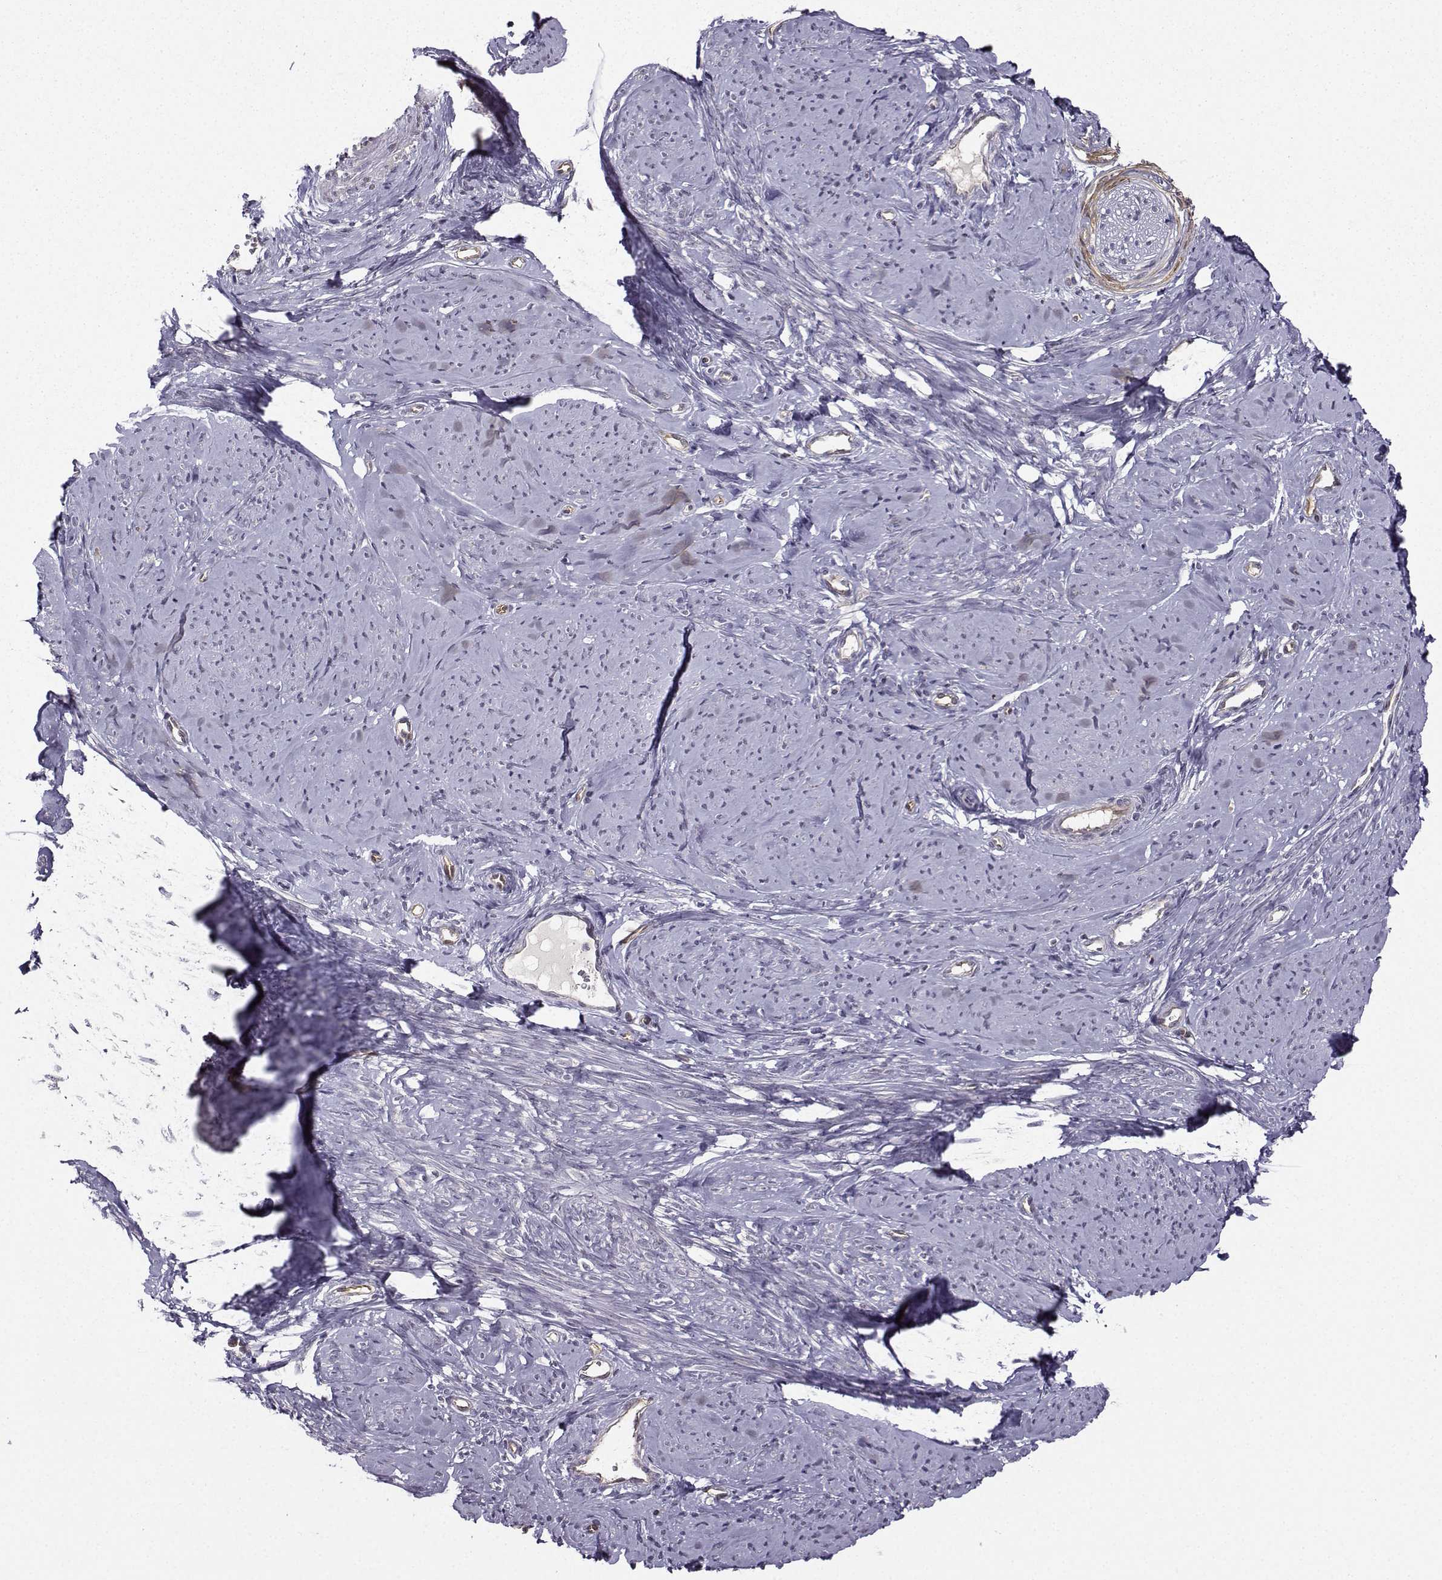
{"staining": {"intensity": "moderate", "quantity": "<25%", "location": "cytoplasmic/membranous"}, "tissue": "smooth muscle", "cell_type": "Smooth muscle cells", "image_type": "normal", "snomed": [{"axis": "morphology", "description": "Normal tissue, NOS"}, {"axis": "topography", "description": "Smooth muscle"}], "caption": "The immunohistochemical stain highlights moderate cytoplasmic/membranous expression in smooth muscle cells of normal smooth muscle. (Brightfield microscopy of DAB IHC at high magnification).", "gene": "NQO1", "patient": {"sex": "female", "age": 48}}